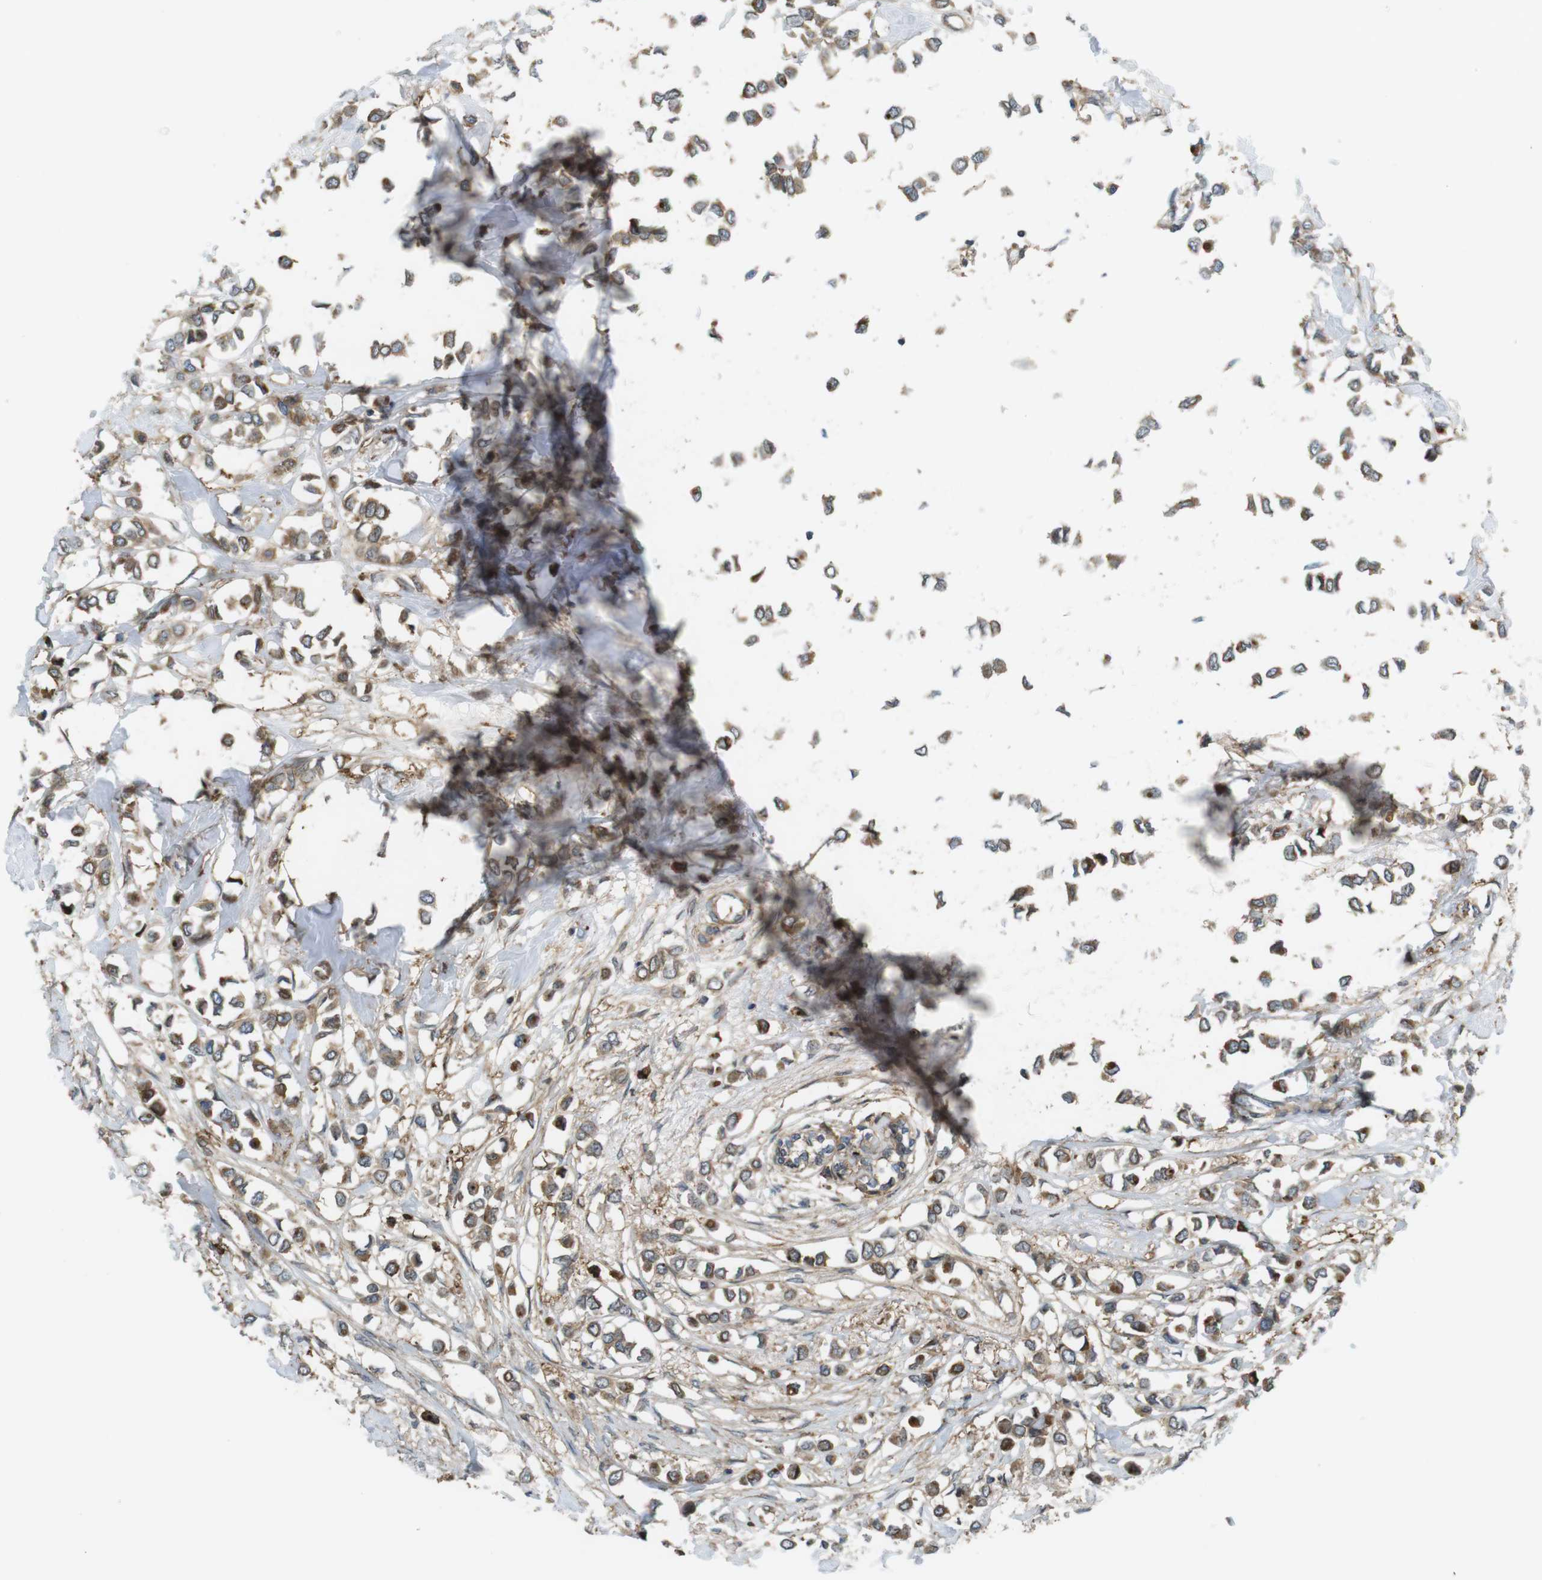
{"staining": {"intensity": "moderate", "quantity": ">75%", "location": "cytoplasmic/membranous"}, "tissue": "breast cancer", "cell_type": "Tumor cells", "image_type": "cancer", "snomed": [{"axis": "morphology", "description": "Lobular carcinoma"}, {"axis": "topography", "description": "Breast"}], "caption": "An IHC image of tumor tissue is shown. Protein staining in brown shows moderate cytoplasmic/membranous positivity in breast cancer within tumor cells. (DAB IHC, brown staining for protein, blue staining for nuclei).", "gene": "DDAH2", "patient": {"sex": "female", "age": 51}}